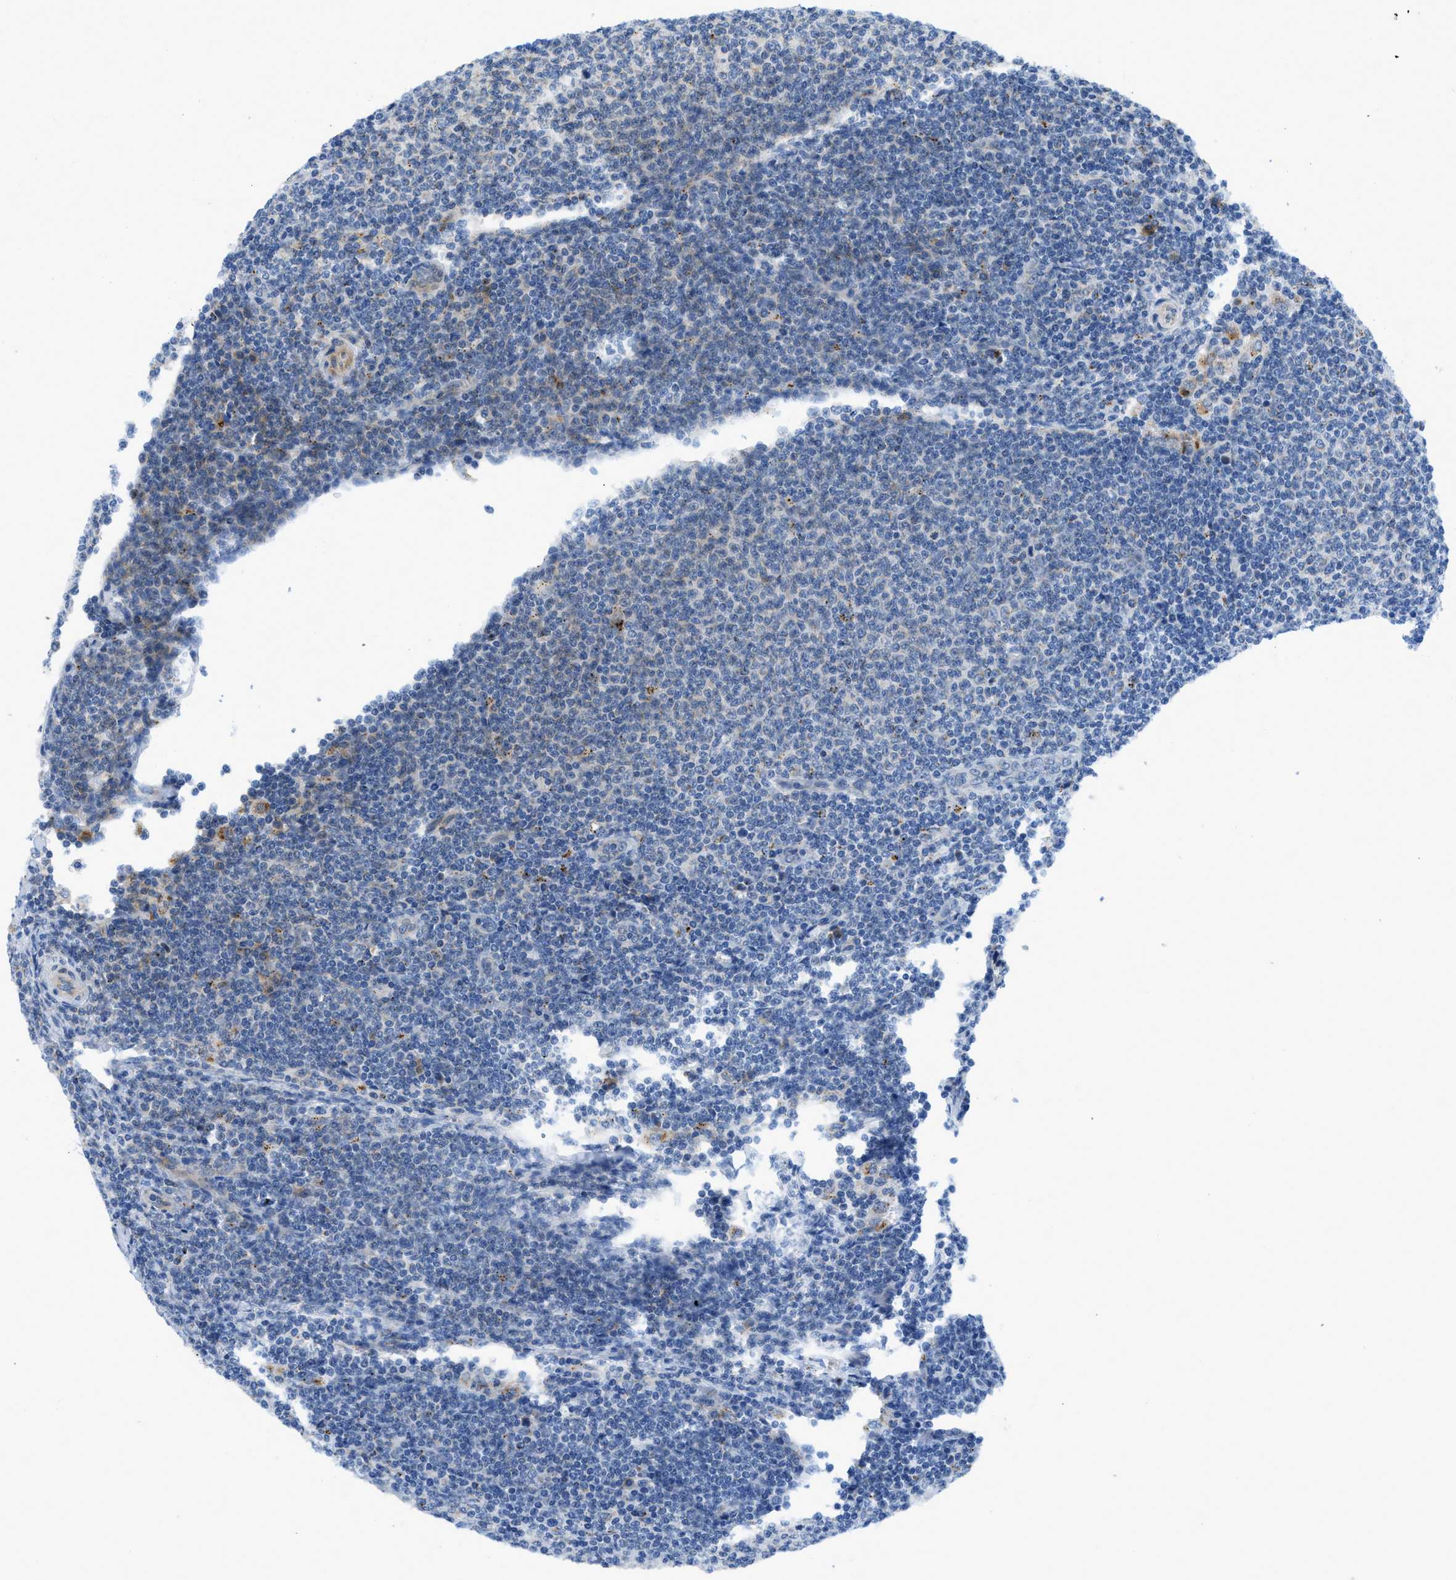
{"staining": {"intensity": "negative", "quantity": "none", "location": "none"}, "tissue": "lymphoma", "cell_type": "Tumor cells", "image_type": "cancer", "snomed": [{"axis": "morphology", "description": "Malignant lymphoma, non-Hodgkin's type, Low grade"}, {"axis": "topography", "description": "Lymph node"}], "caption": "Immunohistochemistry photomicrograph of lymphoma stained for a protein (brown), which exhibits no positivity in tumor cells.", "gene": "TMEM248", "patient": {"sex": "male", "age": 66}}